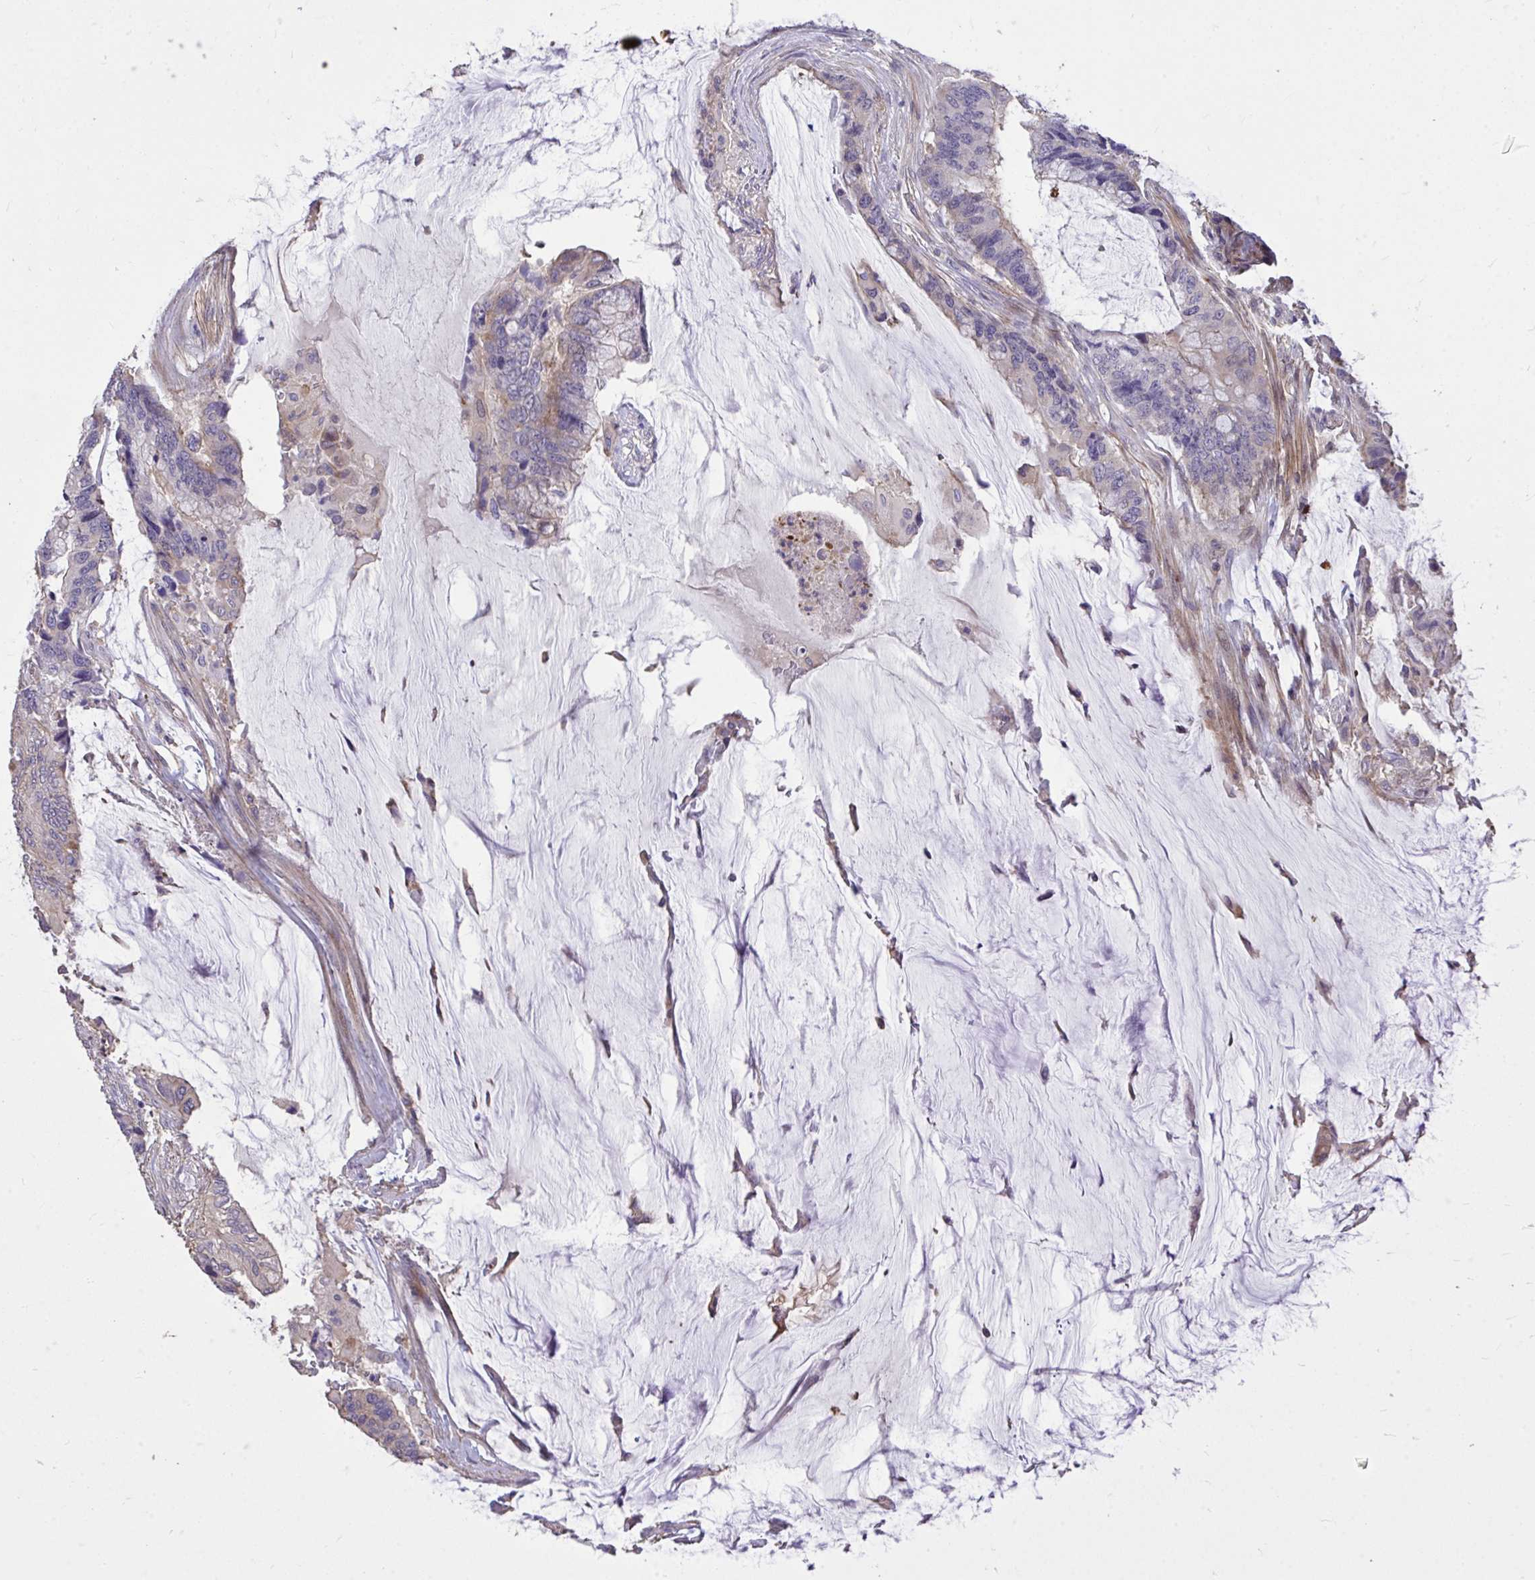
{"staining": {"intensity": "negative", "quantity": "none", "location": "none"}, "tissue": "colorectal cancer", "cell_type": "Tumor cells", "image_type": "cancer", "snomed": [{"axis": "morphology", "description": "Adenocarcinoma, NOS"}, {"axis": "topography", "description": "Rectum"}], "caption": "DAB (3,3'-diaminobenzidine) immunohistochemical staining of human colorectal cancer exhibits no significant positivity in tumor cells. (Brightfield microscopy of DAB (3,3'-diaminobenzidine) immunohistochemistry (IHC) at high magnification).", "gene": "IGFL2", "patient": {"sex": "female", "age": 59}}